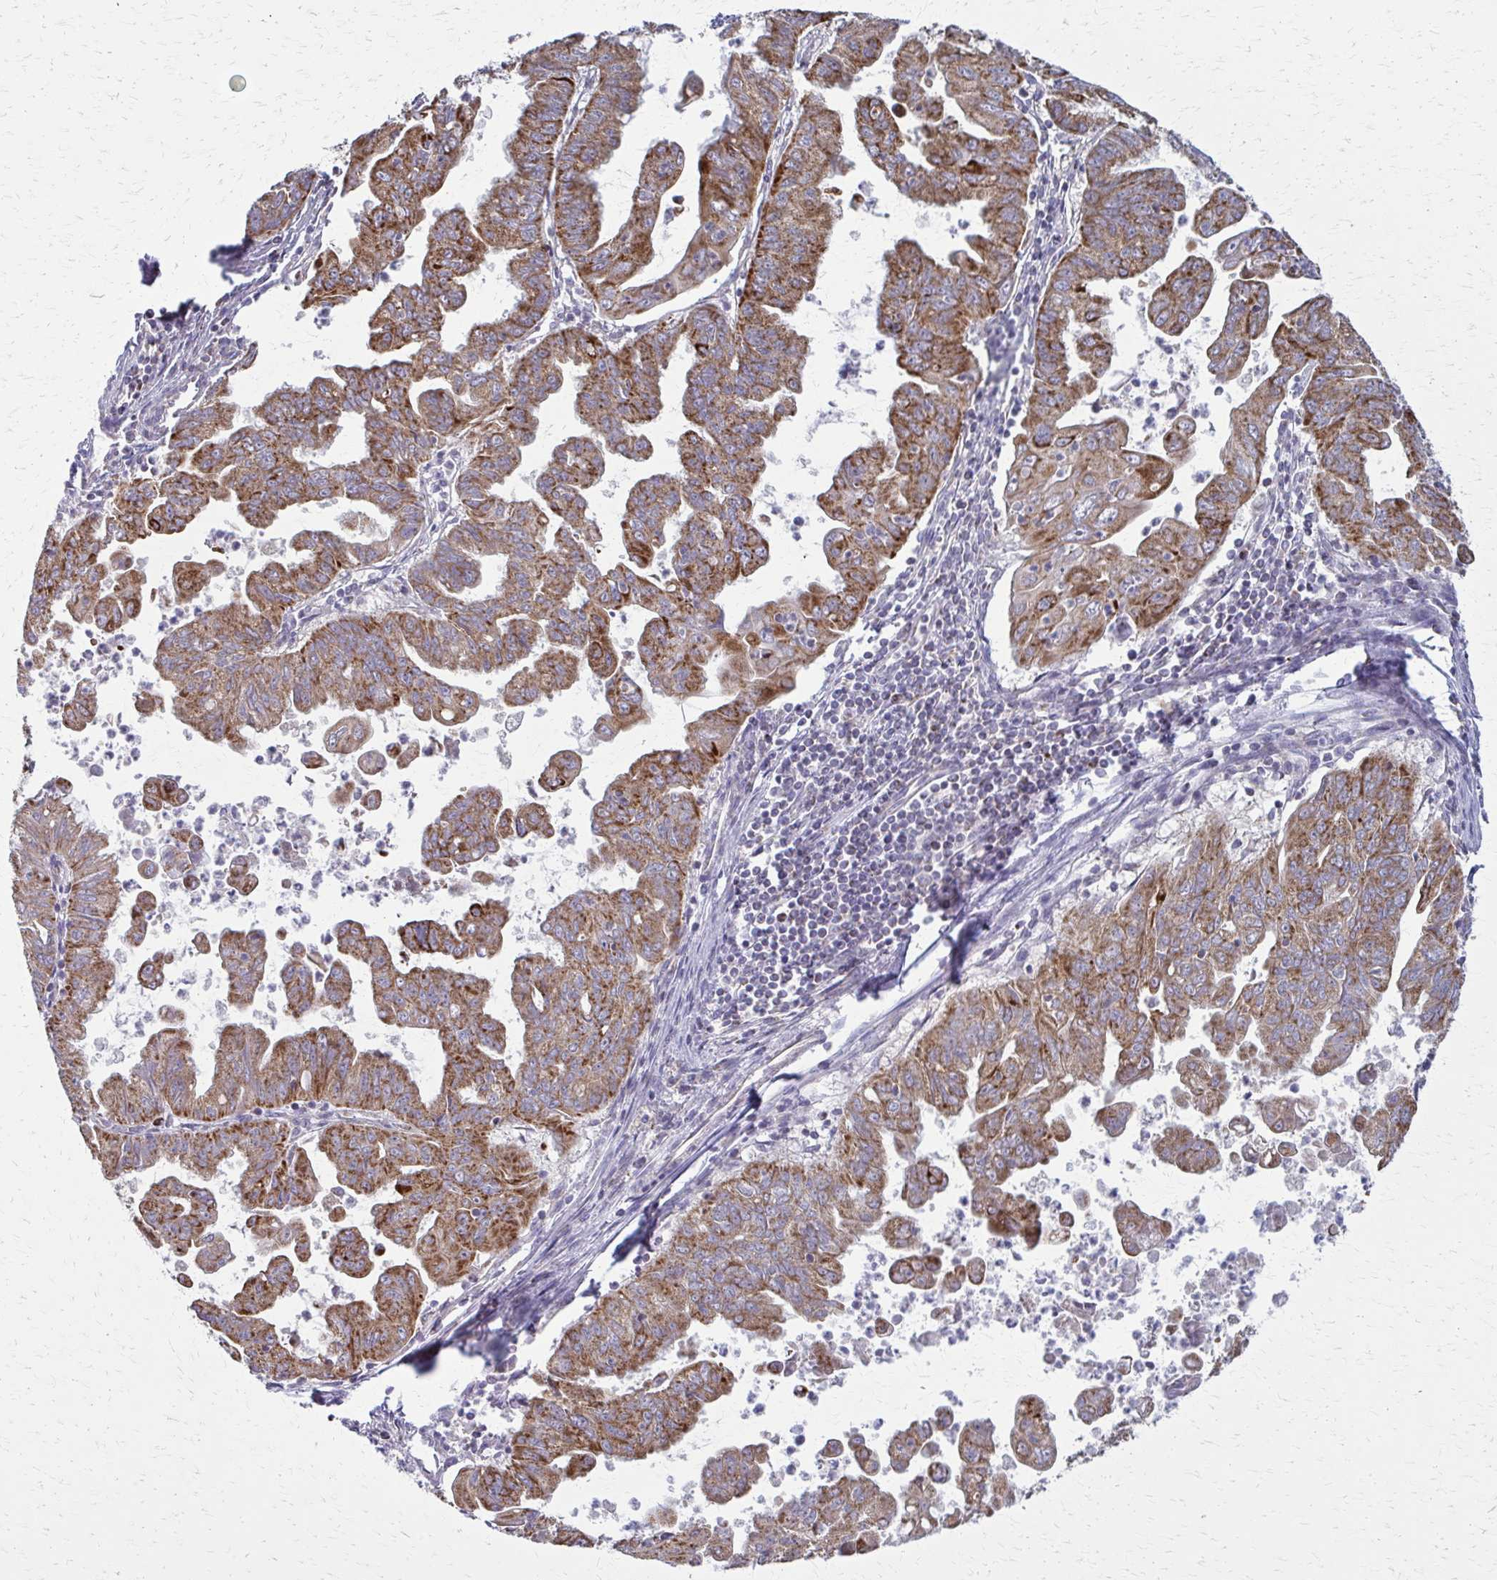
{"staining": {"intensity": "moderate", "quantity": ">75%", "location": "cytoplasmic/membranous"}, "tissue": "stomach cancer", "cell_type": "Tumor cells", "image_type": "cancer", "snomed": [{"axis": "morphology", "description": "Adenocarcinoma, NOS"}, {"axis": "topography", "description": "Stomach, upper"}], "caption": "This photomicrograph shows immunohistochemistry staining of adenocarcinoma (stomach), with medium moderate cytoplasmic/membranous expression in approximately >75% of tumor cells.", "gene": "TVP23A", "patient": {"sex": "male", "age": 80}}